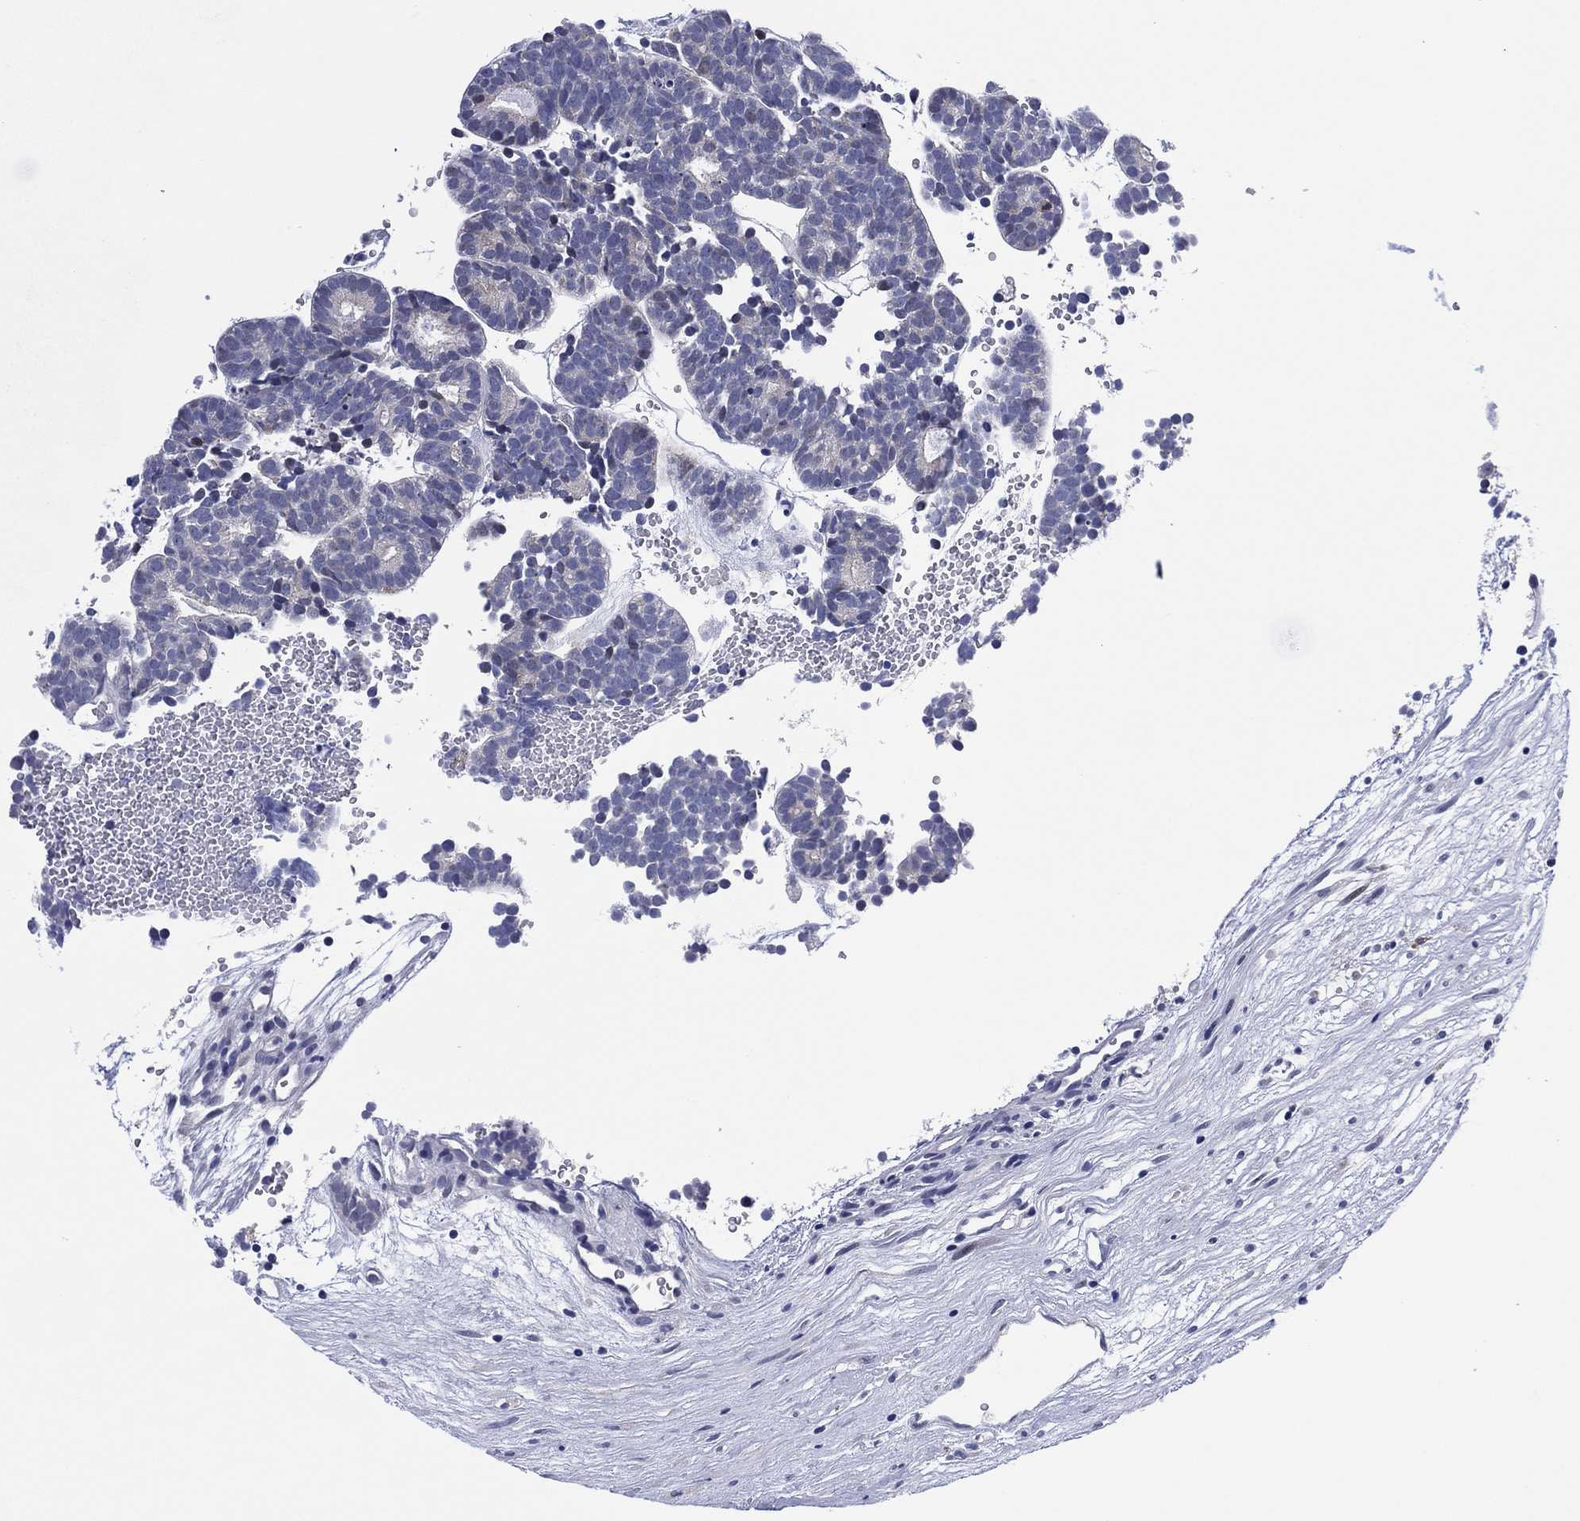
{"staining": {"intensity": "negative", "quantity": "none", "location": "none"}, "tissue": "head and neck cancer", "cell_type": "Tumor cells", "image_type": "cancer", "snomed": [{"axis": "morphology", "description": "Adenocarcinoma, NOS"}, {"axis": "topography", "description": "Head-Neck"}], "caption": "Tumor cells show no significant protein staining in head and neck cancer (adenocarcinoma). (DAB immunohistochemistry (IHC) visualized using brightfield microscopy, high magnification).", "gene": "CLIP3", "patient": {"sex": "female", "age": 81}}